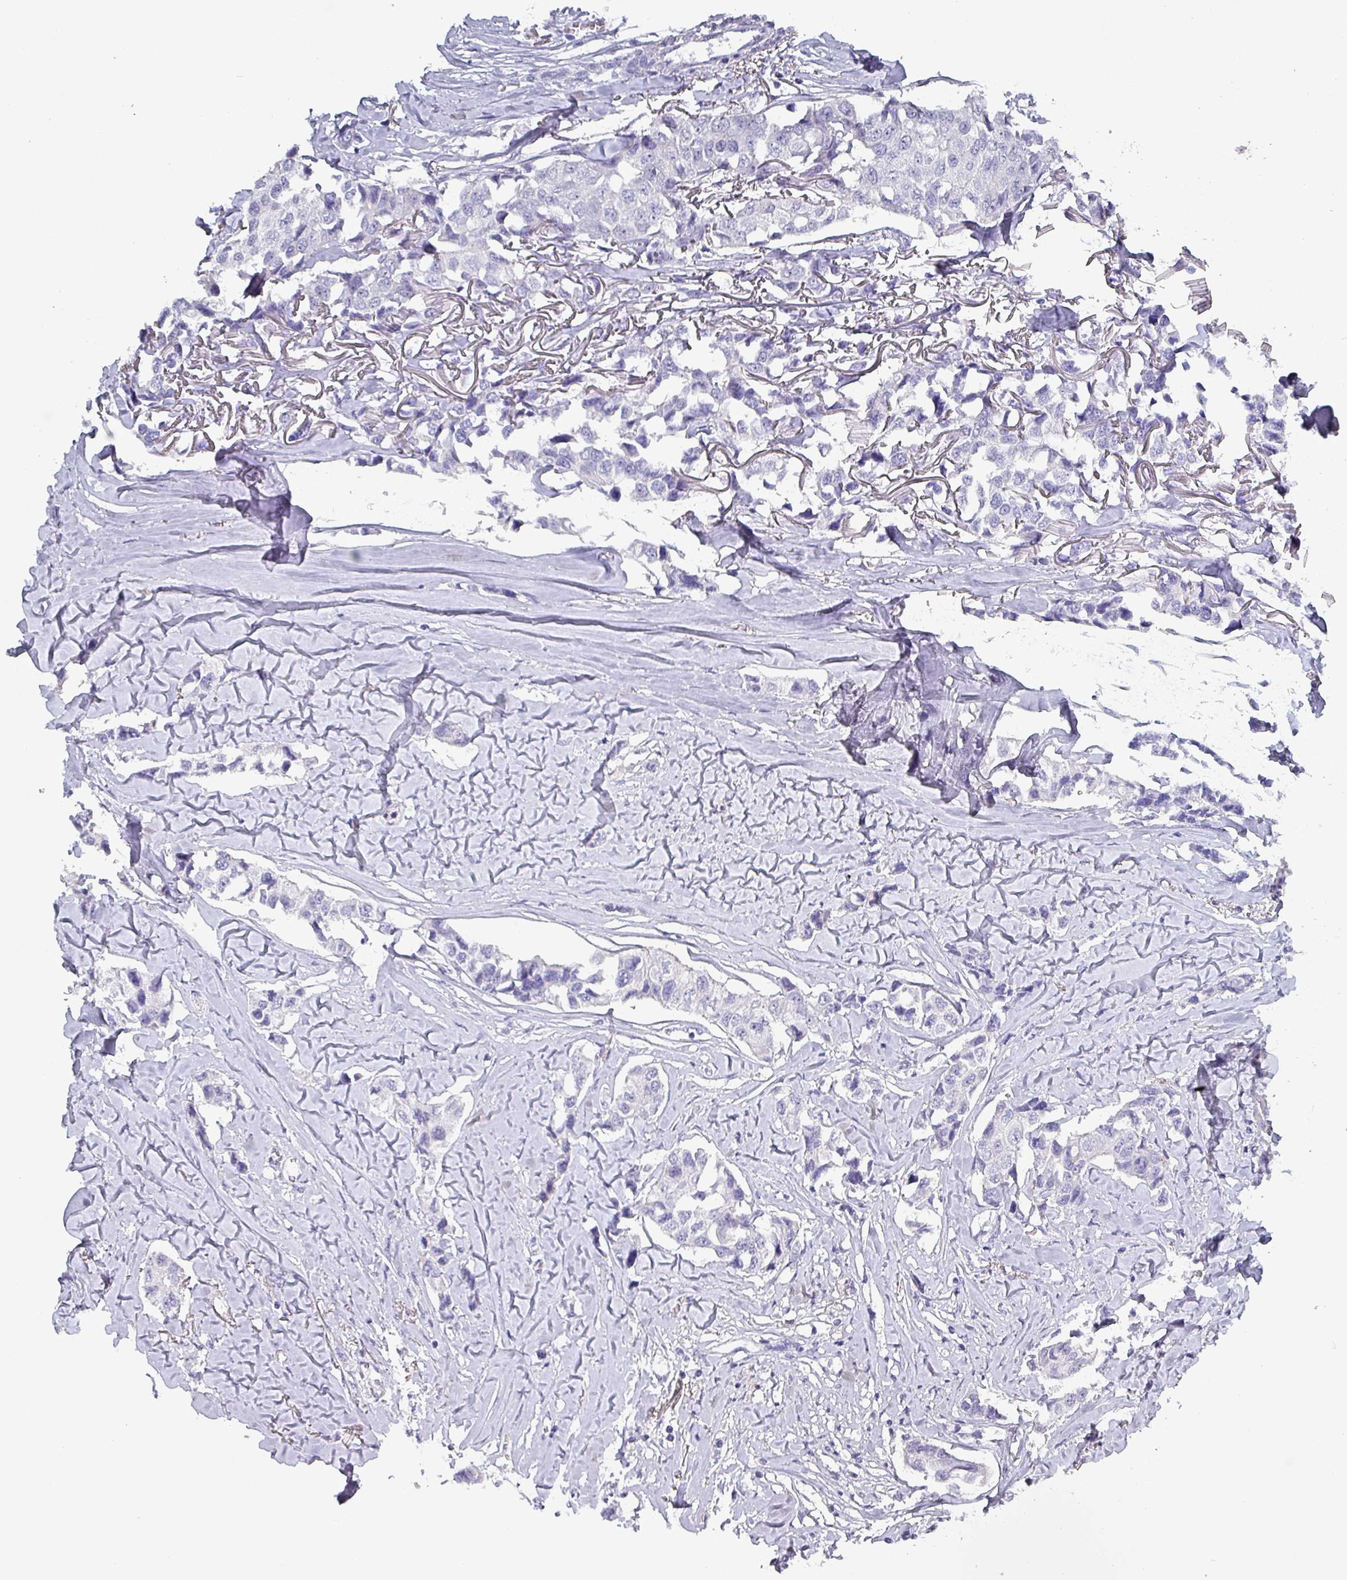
{"staining": {"intensity": "negative", "quantity": "none", "location": "none"}, "tissue": "breast cancer", "cell_type": "Tumor cells", "image_type": "cancer", "snomed": [{"axis": "morphology", "description": "Duct carcinoma"}, {"axis": "topography", "description": "Breast"}], "caption": "Human breast cancer (invasive ductal carcinoma) stained for a protein using immunohistochemistry (IHC) shows no positivity in tumor cells.", "gene": "INS-IGF2", "patient": {"sex": "female", "age": 80}}